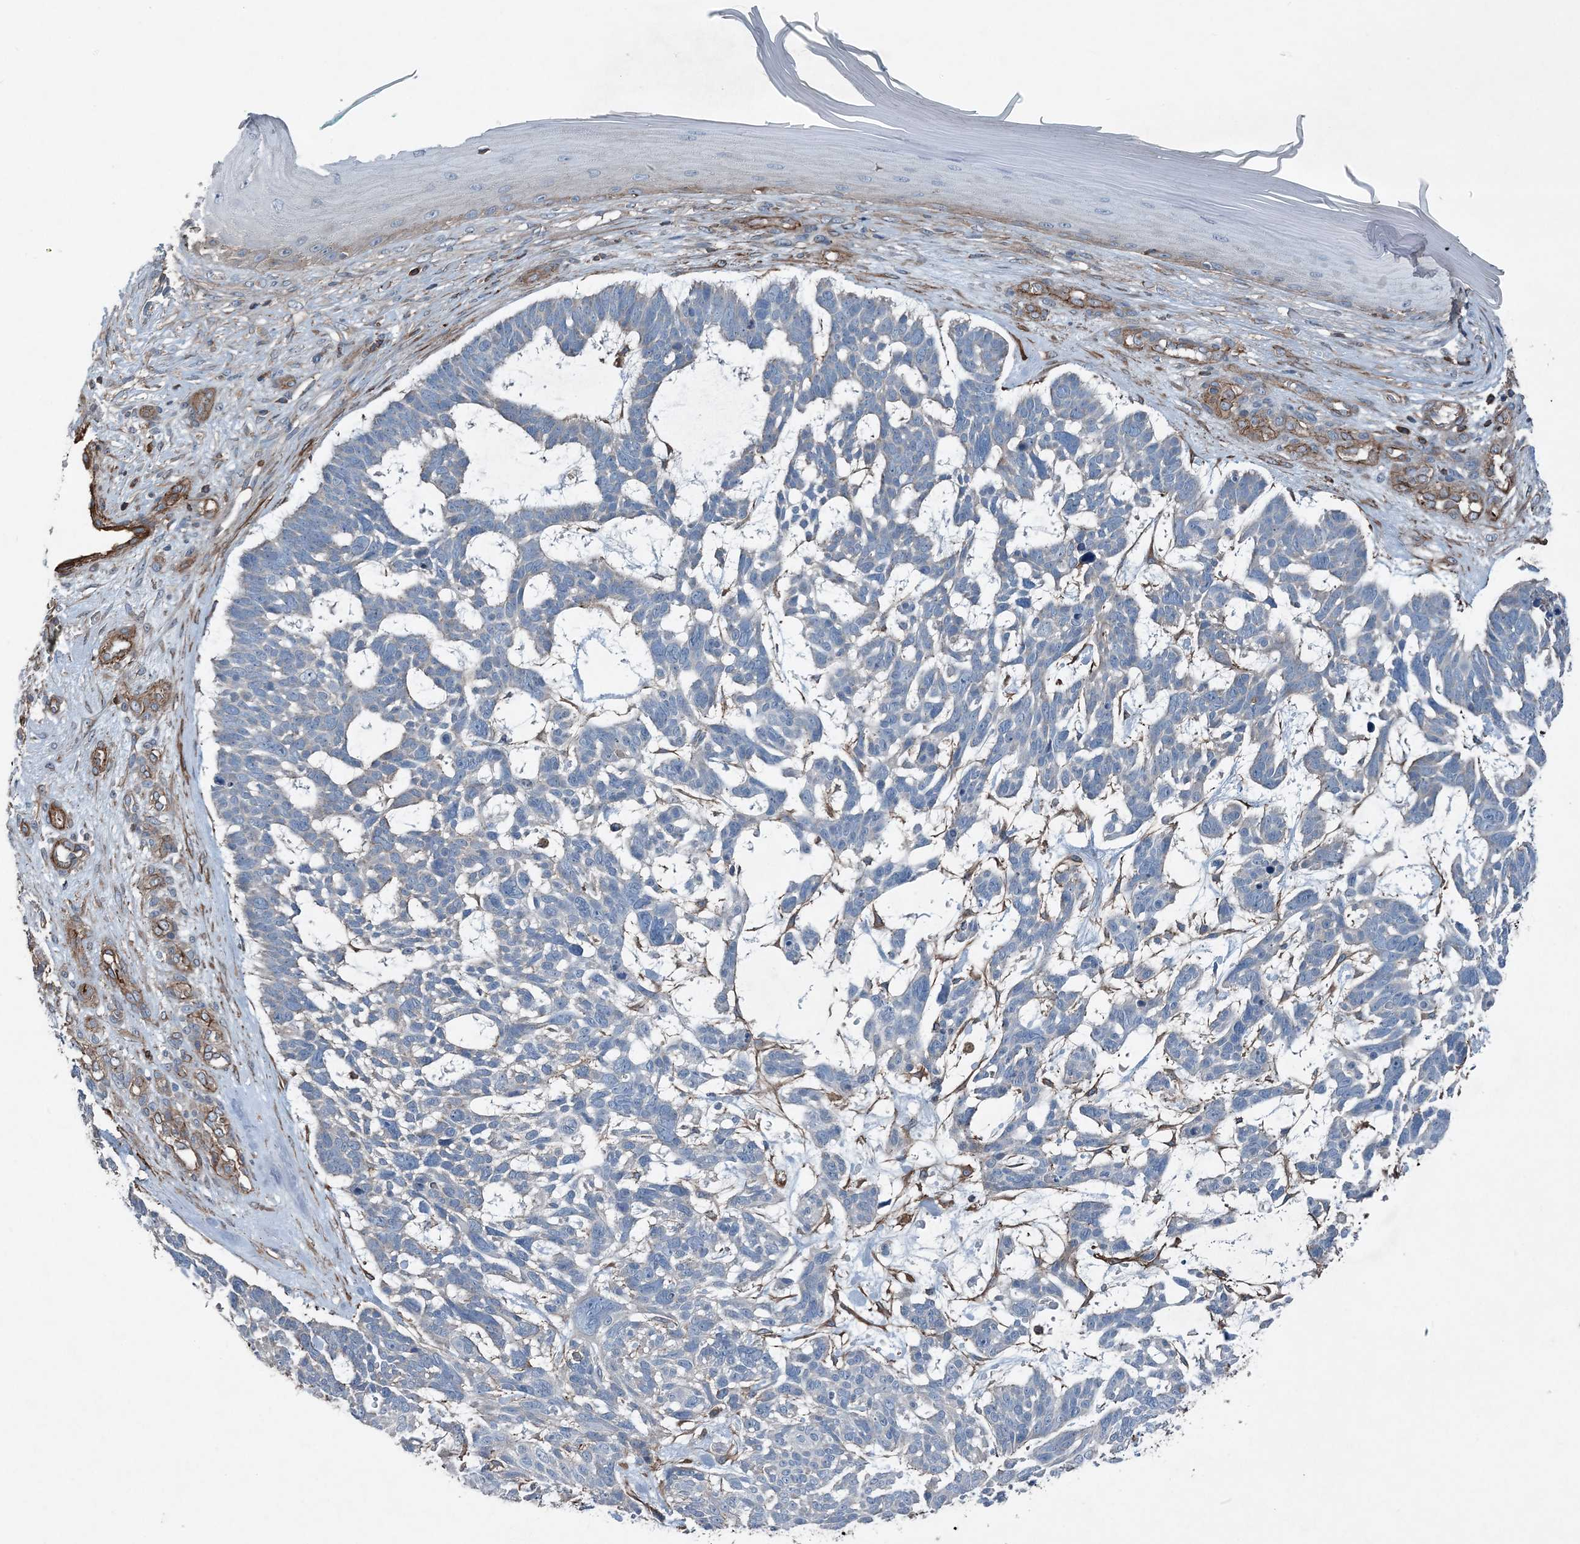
{"staining": {"intensity": "negative", "quantity": "none", "location": "none"}, "tissue": "skin cancer", "cell_type": "Tumor cells", "image_type": "cancer", "snomed": [{"axis": "morphology", "description": "Basal cell carcinoma"}, {"axis": "topography", "description": "Skin"}], "caption": "A high-resolution histopathology image shows immunohistochemistry (IHC) staining of basal cell carcinoma (skin), which exhibits no significant staining in tumor cells.", "gene": "DGUOK", "patient": {"sex": "male", "age": 88}}